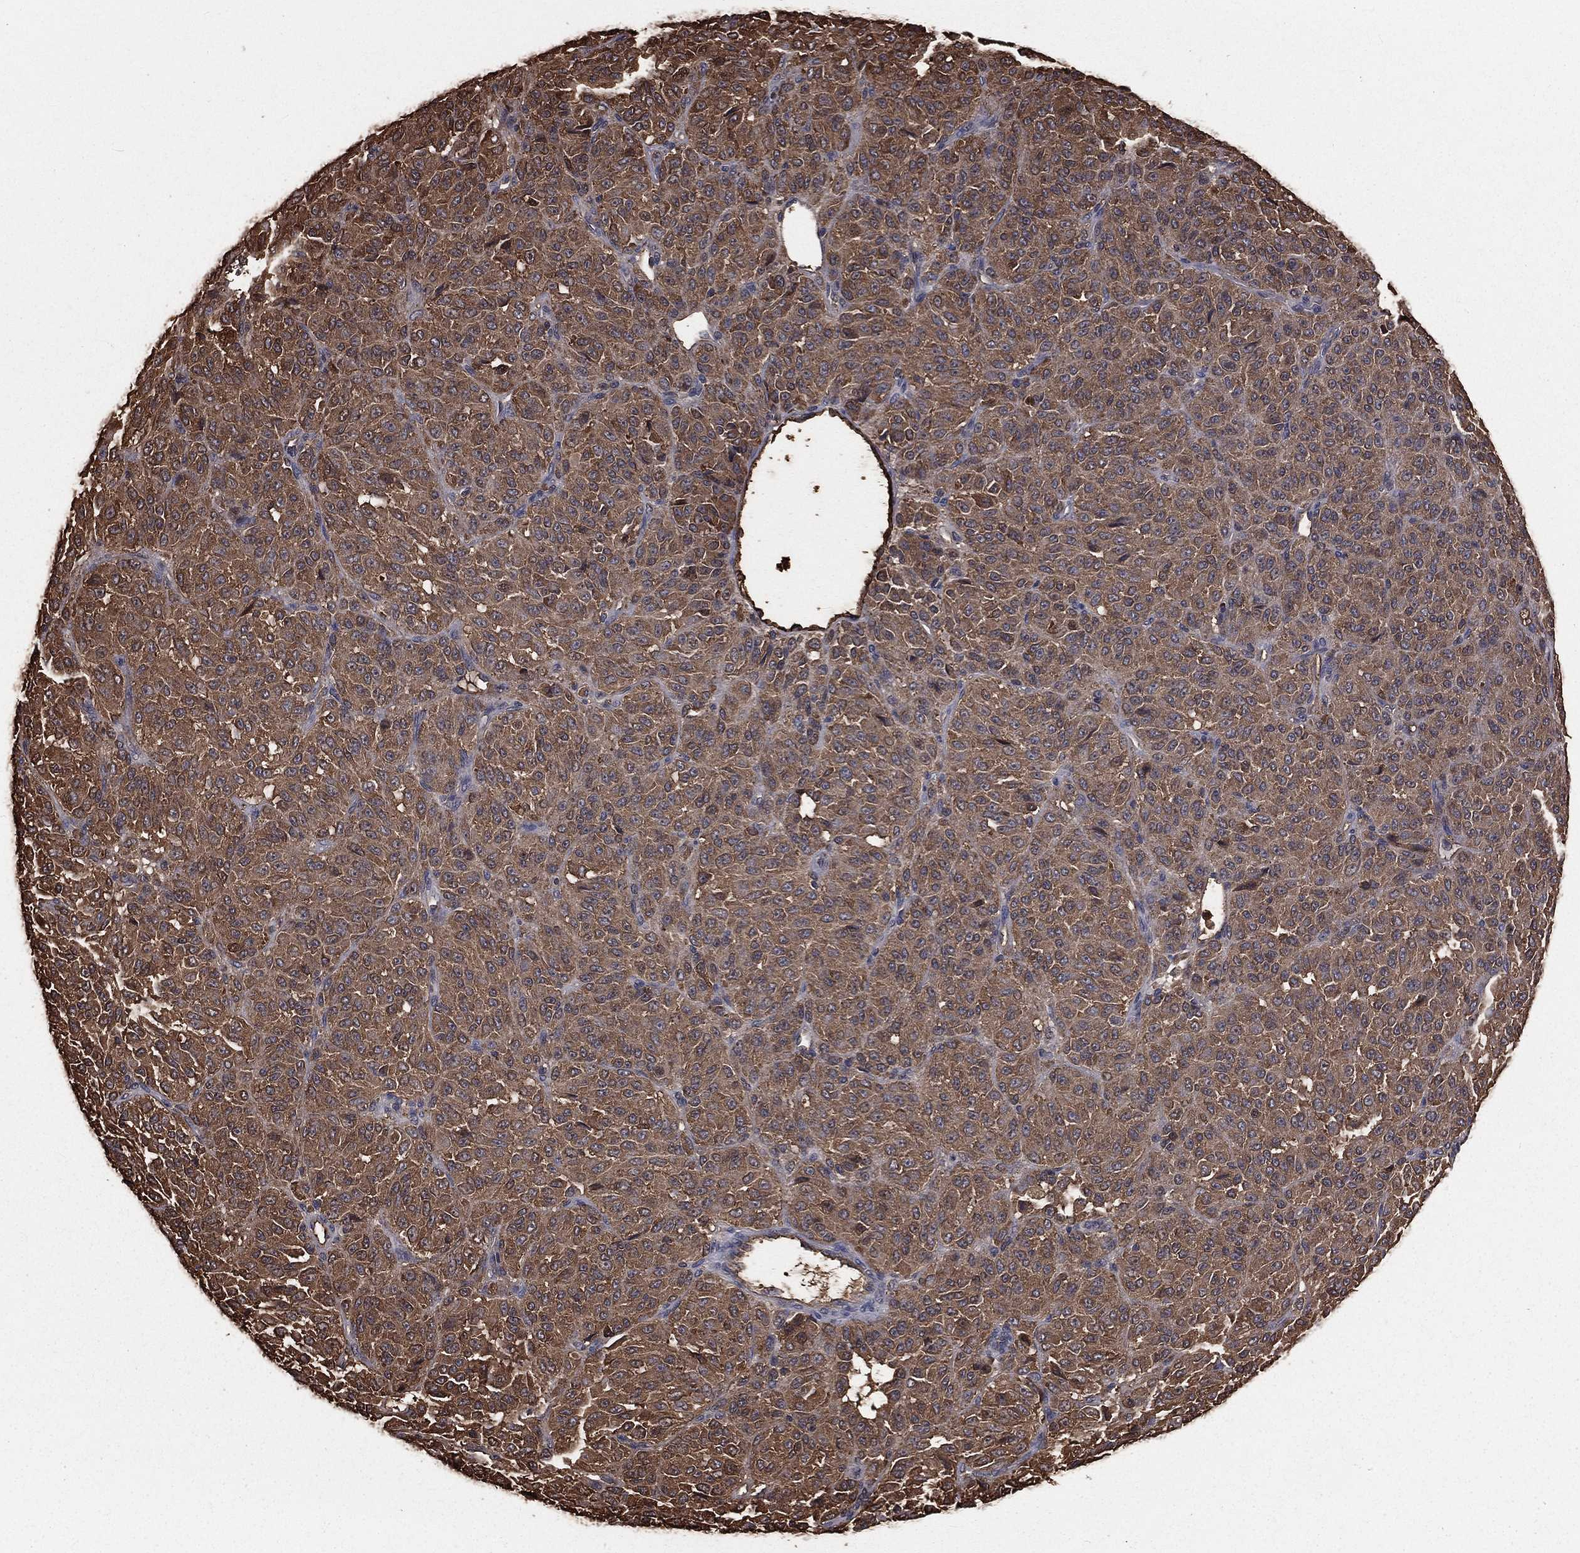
{"staining": {"intensity": "moderate", "quantity": ">75%", "location": "cytoplasmic/membranous"}, "tissue": "melanoma", "cell_type": "Tumor cells", "image_type": "cancer", "snomed": [{"axis": "morphology", "description": "Malignant melanoma, Metastatic site"}, {"axis": "topography", "description": "Brain"}], "caption": "IHC of human melanoma exhibits medium levels of moderate cytoplasmic/membranous positivity in about >75% of tumor cells.", "gene": "TBC1D2", "patient": {"sex": "female", "age": 56}}